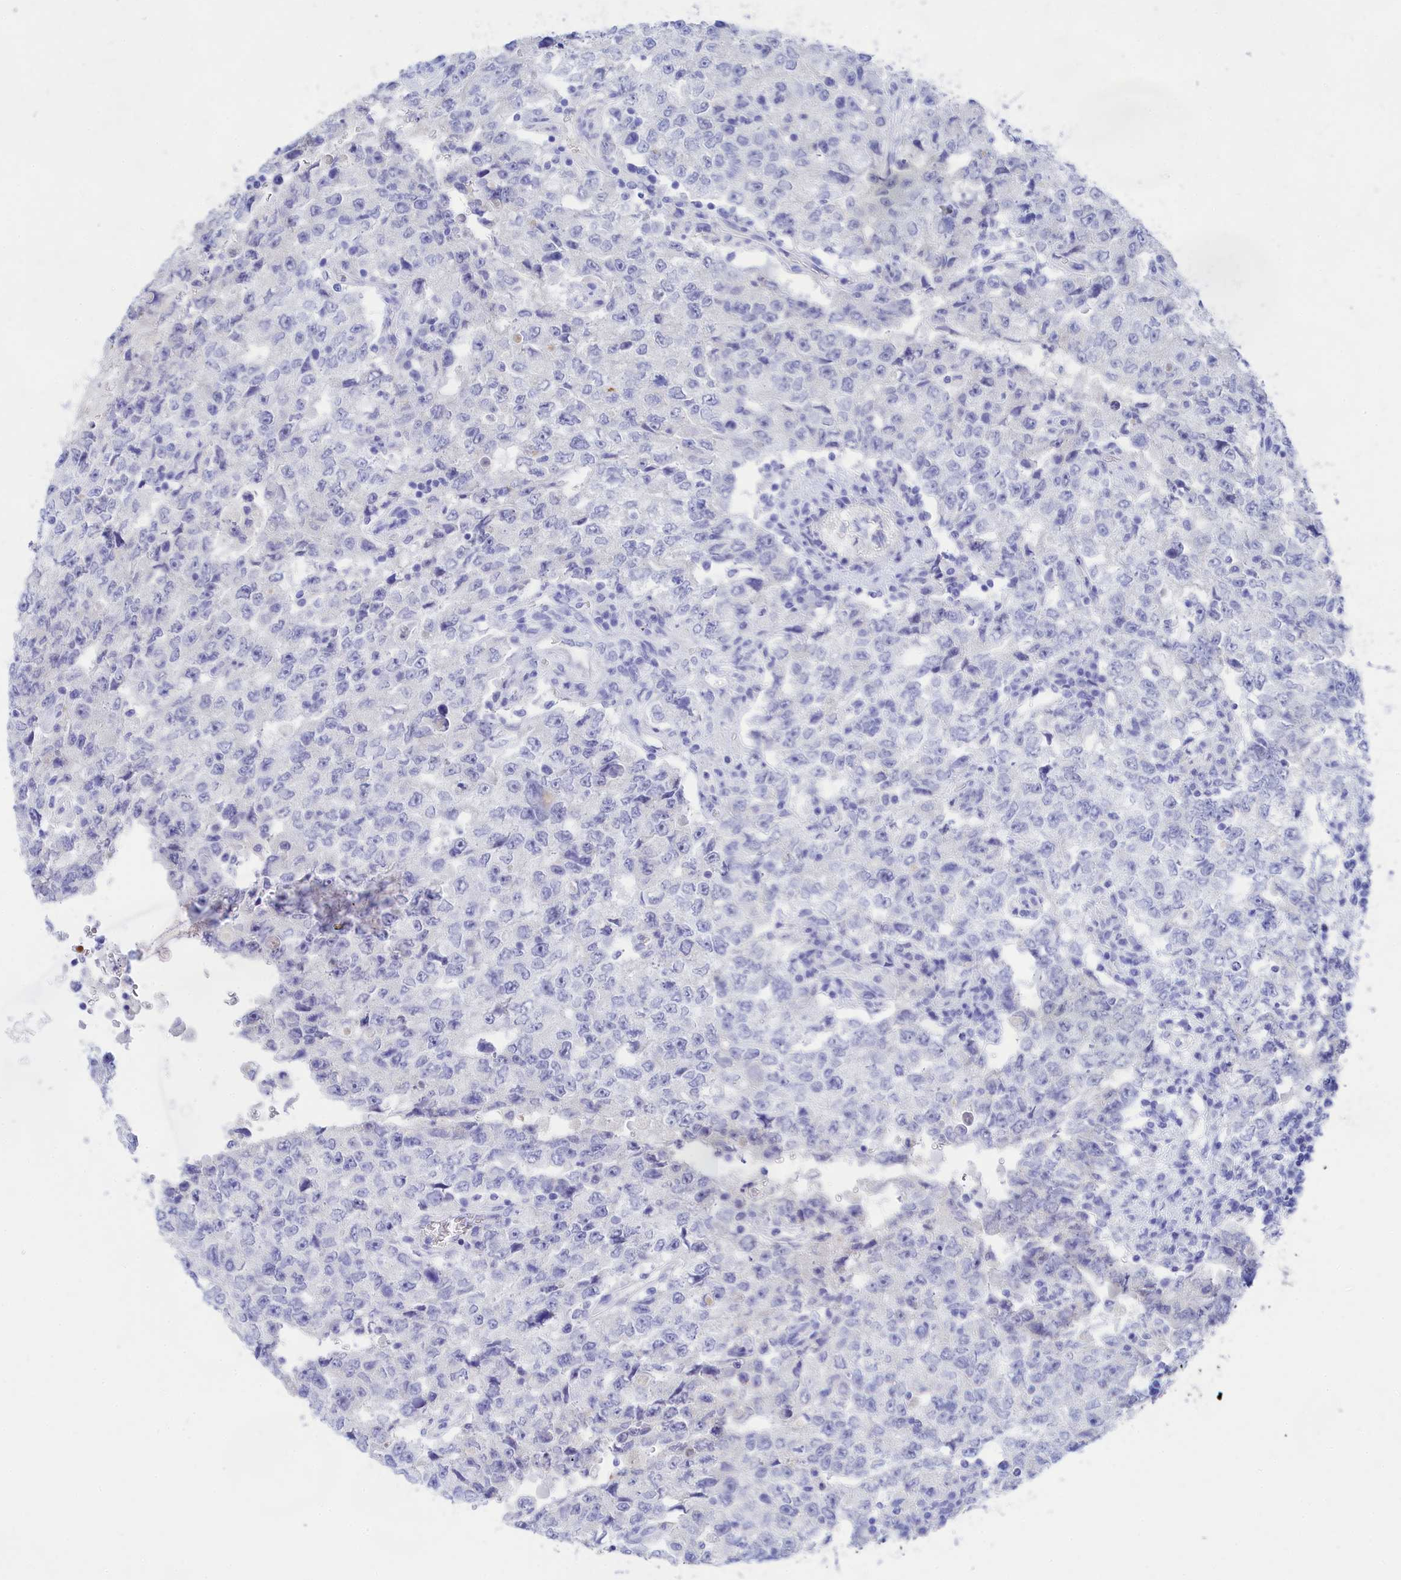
{"staining": {"intensity": "negative", "quantity": "none", "location": "none"}, "tissue": "testis cancer", "cell_type": "Tumor cells", "image_type": "cancer", "snomed": [{"axis": "morphology", "description": "Carcinoma, Embryonal, NOS"}, {"axis": "topography", "description": "Testis"}], "caption": "Image shows no significant protein staining in tumor cells of testis cancer (embryonal carcinoma).", "gene": "TRIM10", "patient": {"sex": "male", "age": 26}}